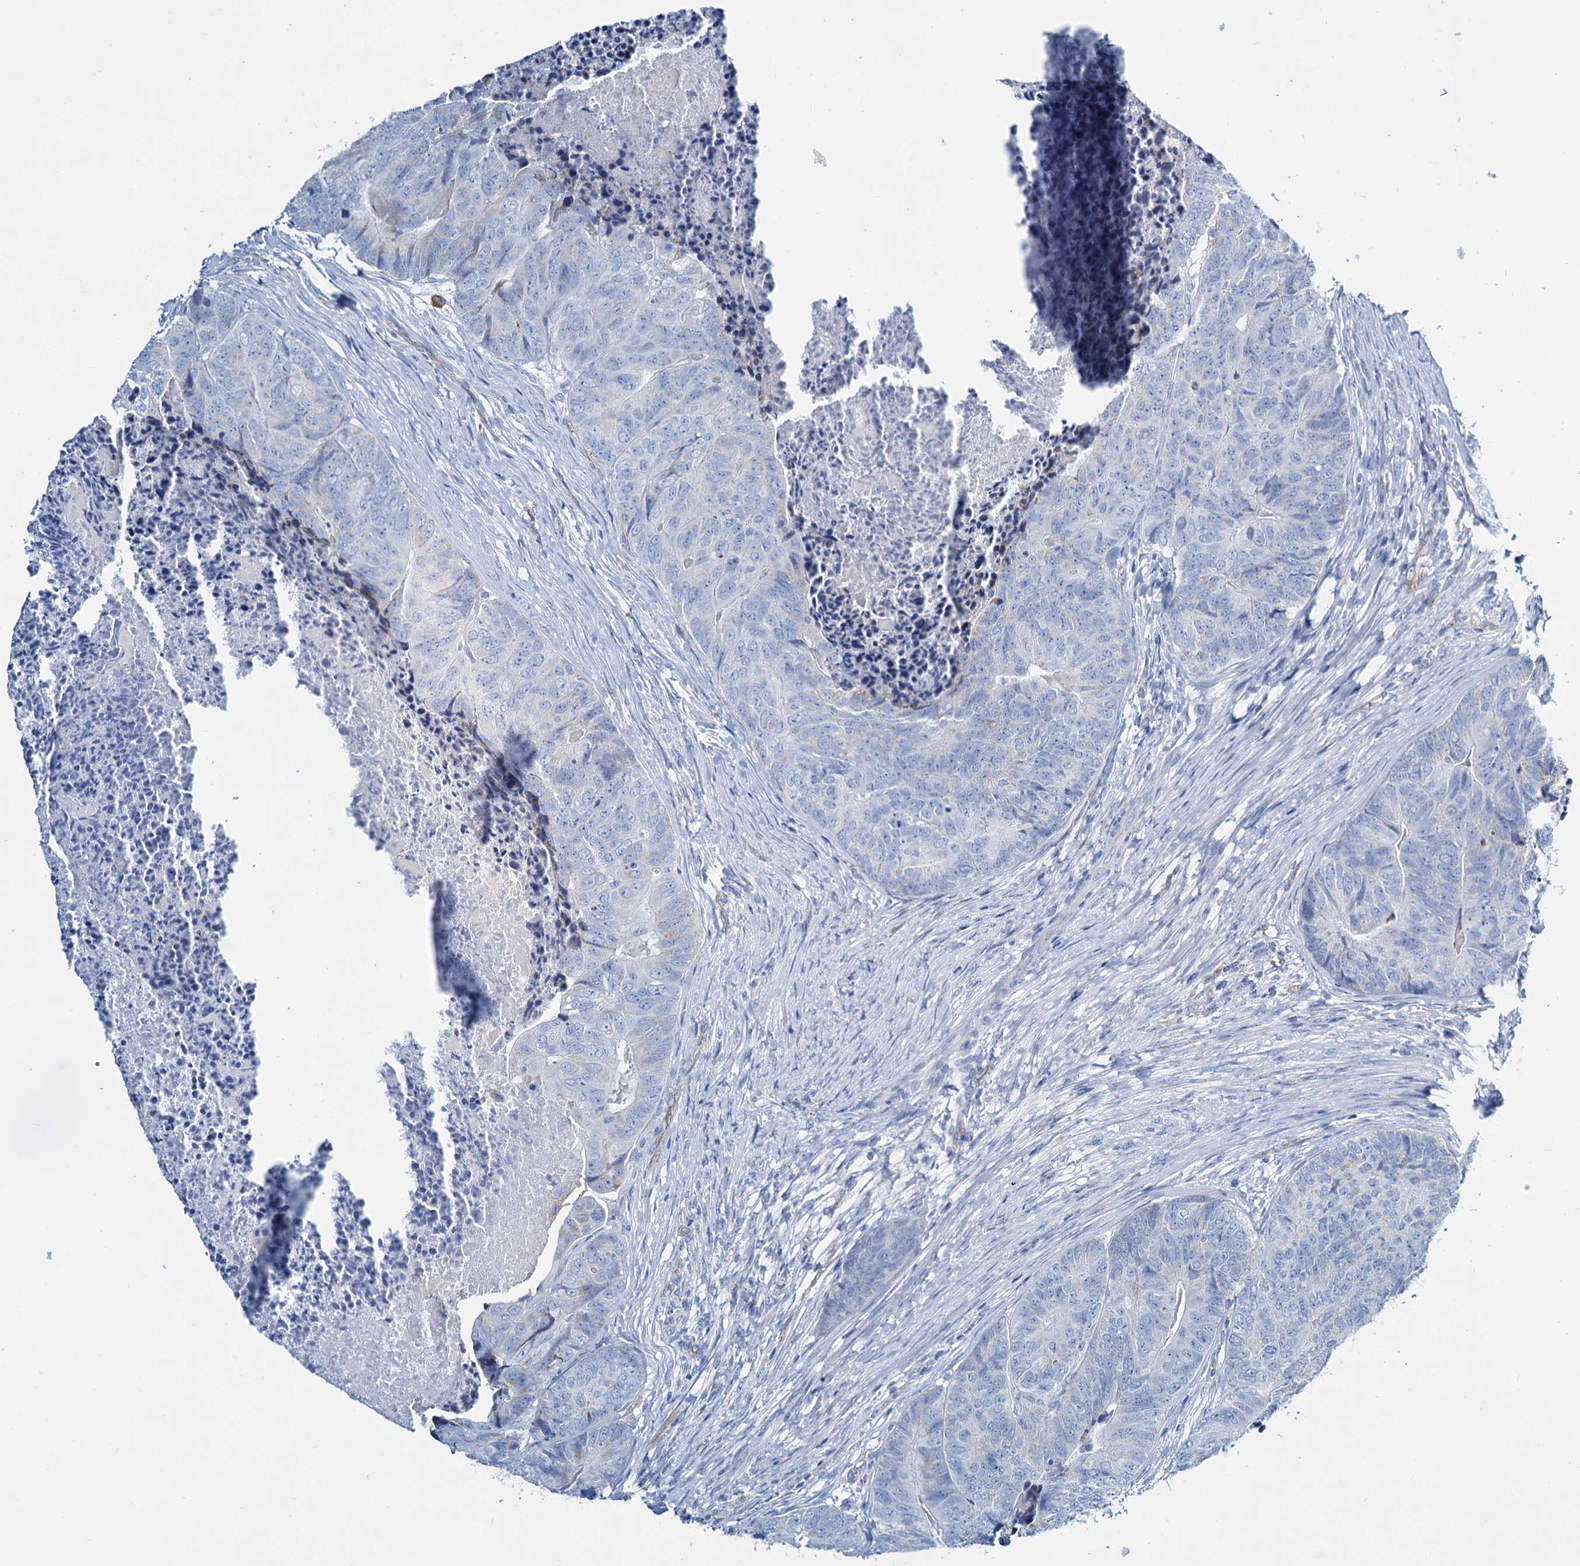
{"staining": {"intensity": "negative", "quantity": "none", "location": "none"}, "tissue": "colorectal cancer", "cell_type": "Tumor cells", "image_type": "cancer", "snomed": [{"axis": "morphology", "description": "Adenocarcinoma, NOS"}, {"axis": "topography", "description": "Colon"}], "caption": "Tumor cells show no significant positivity in colorectal cancer (adenocarcinoma). (Stains: DAB immunohistochemistry (IHC) with hematoxylin counter stain, Microscopy: brightfield microscopy at high magnification).", "gene": "SLC1A3", "patient": {"sex": "female", "age": 67}}